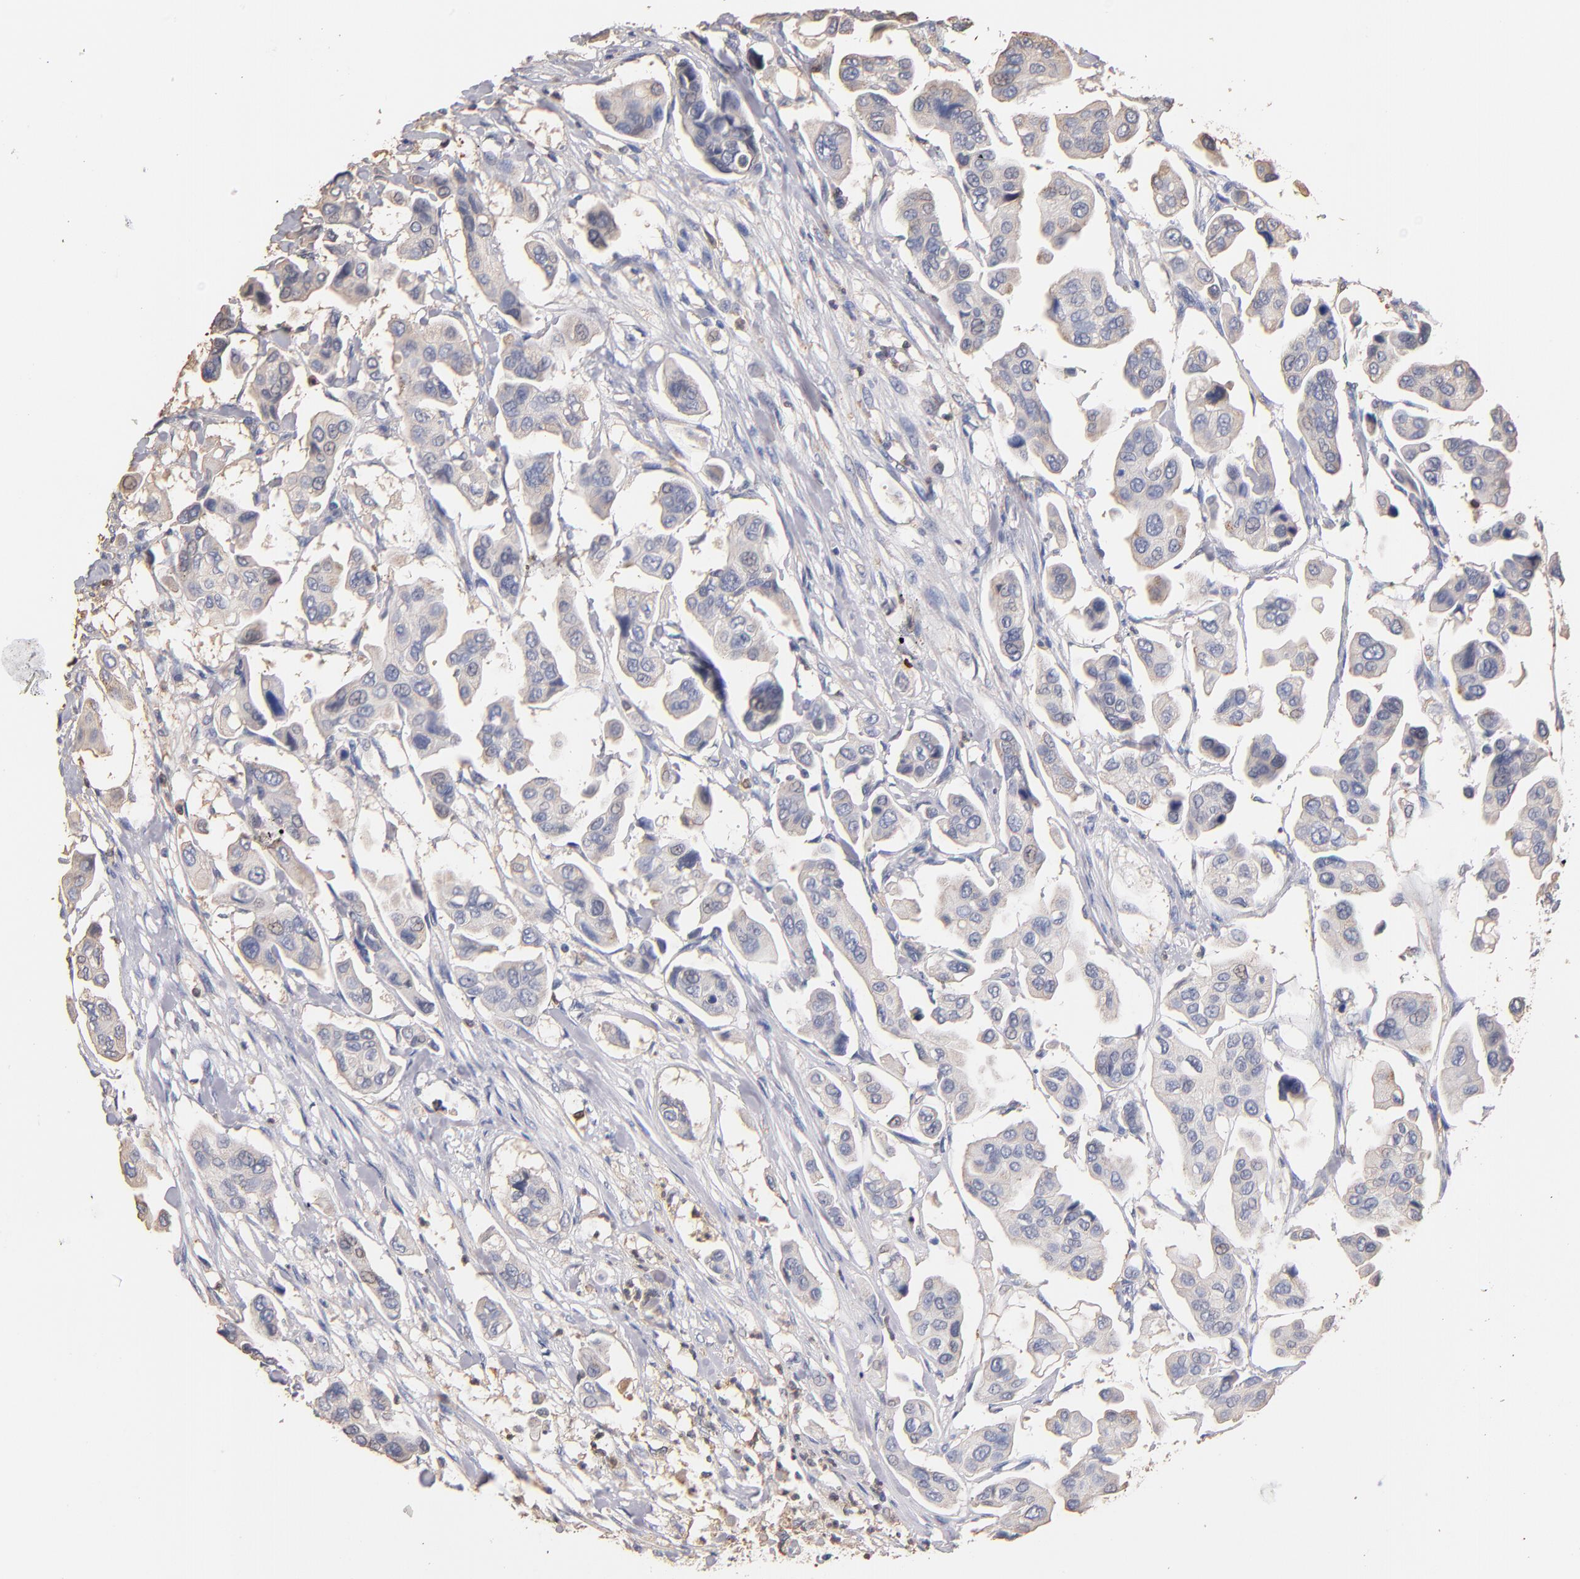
{"staining": {"intensity": "weak", "quantity": "25%-75%", "location": "cytoplasmic/membranous"}, "tissue": "urothelial cancer", "cell_type": "Tumor cells", "image_type": "cancer", "snomed": [{"axis": "morphology", "description": "Adenocarcinoma, NOS"}, {"axis": "topography", "description": "Urinary bladder"}], "caption": "Tumor cells demonstrate low levels of weak cytoplasmic/membranous staining in about 25%-75% of cells in human adenocarcinoma.", "gene": "RO60", "patient": {"sex": "male", "age": 61}}